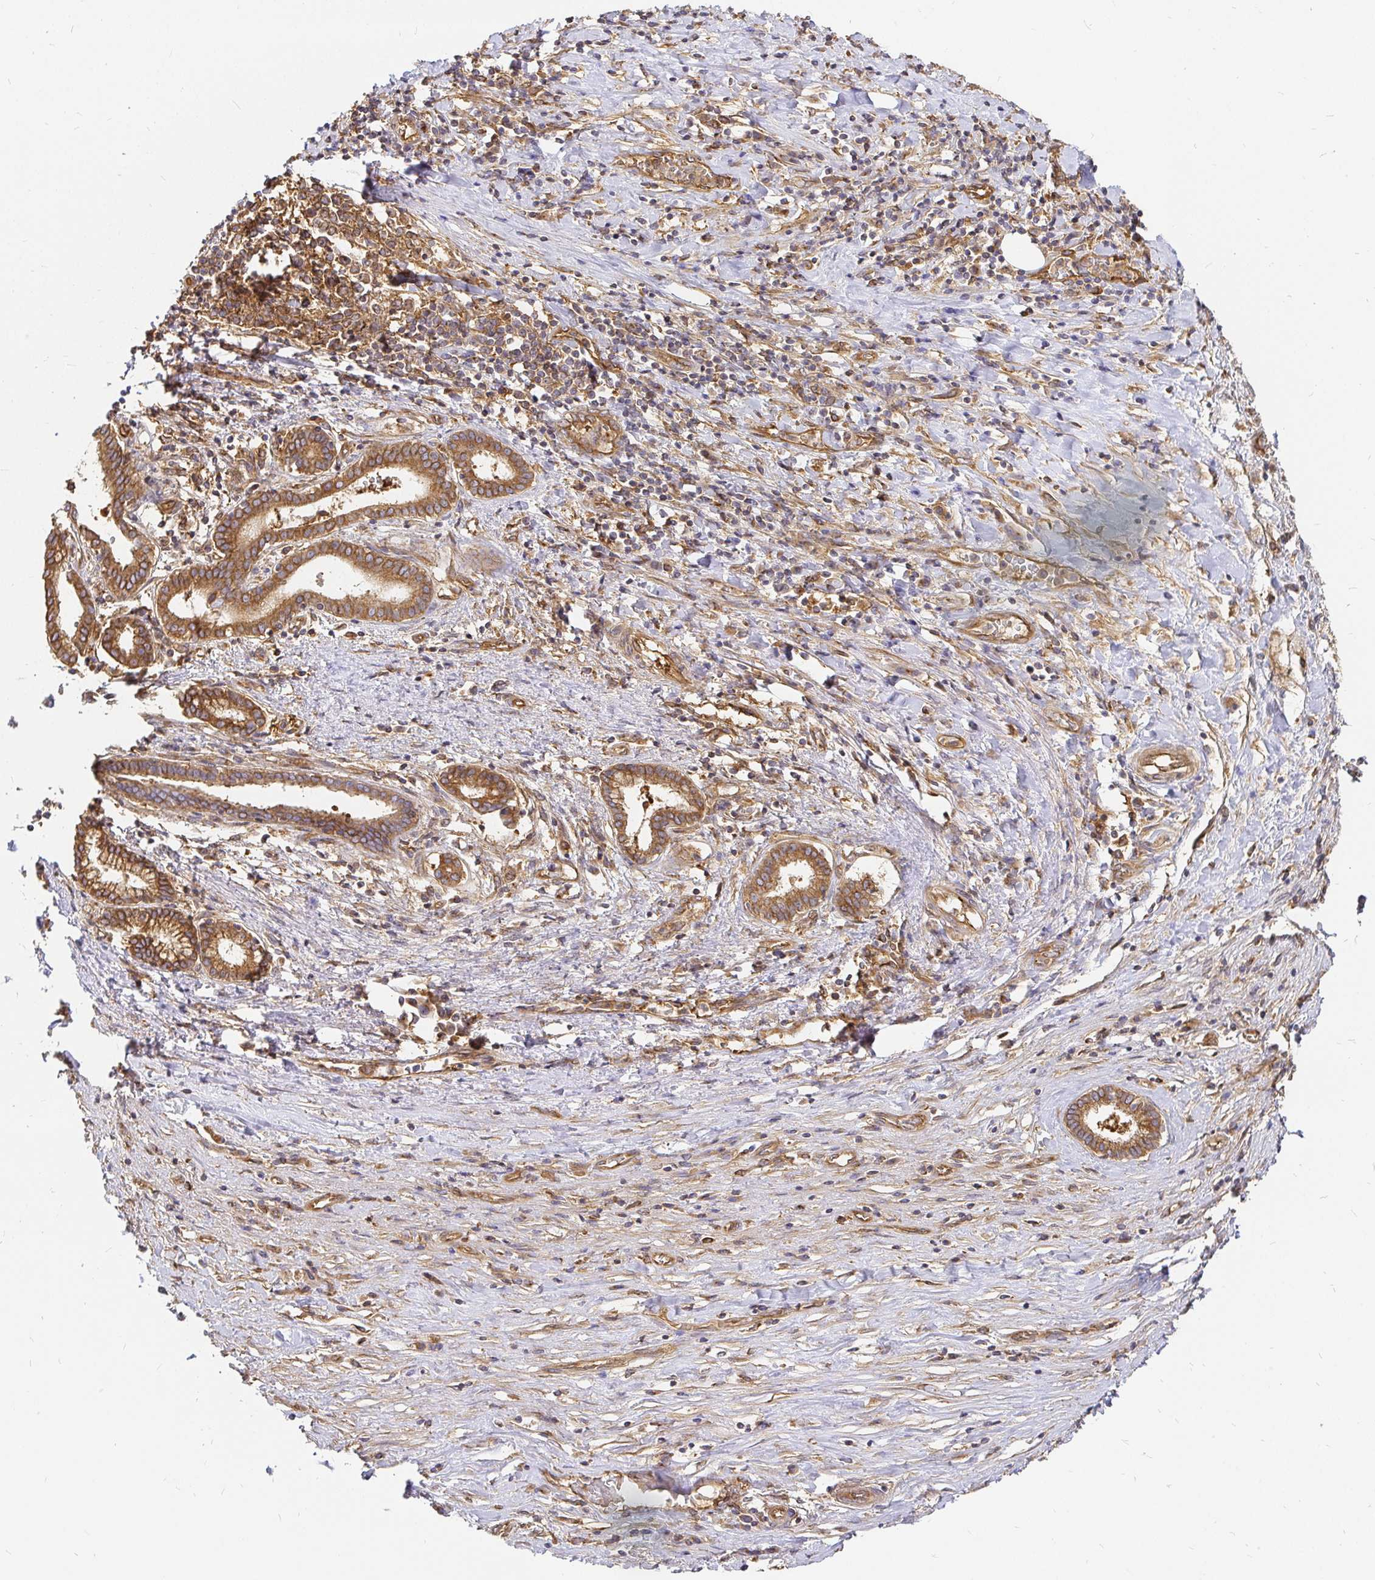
{"staining": {"intensity": "moderate", "quantity": ">75%", "location": "cytoplasmic/membranous"}, "tissue": "pancreatic cancer", "cell_type": "Tumor cells", "image_type": "cancer", "snomed": [{"axis": "morphology", "description": "Adenocarcinoma, NOS"}, {"axis": "topography", "description": "Pancreas"}], "caption": "IHC micrograph of neoplastic tissue: human adenocarcinoma (pancreatic) stained using immunohistochemistry reveals medium levels of moderate protein expression localized specifically in the cytoplasmic/membranous of tumor cells, appearing as a cytoplasmic/membranous brown color.", "gene": "KIF5B", "patient": {"sex": "male", "age": 63}}